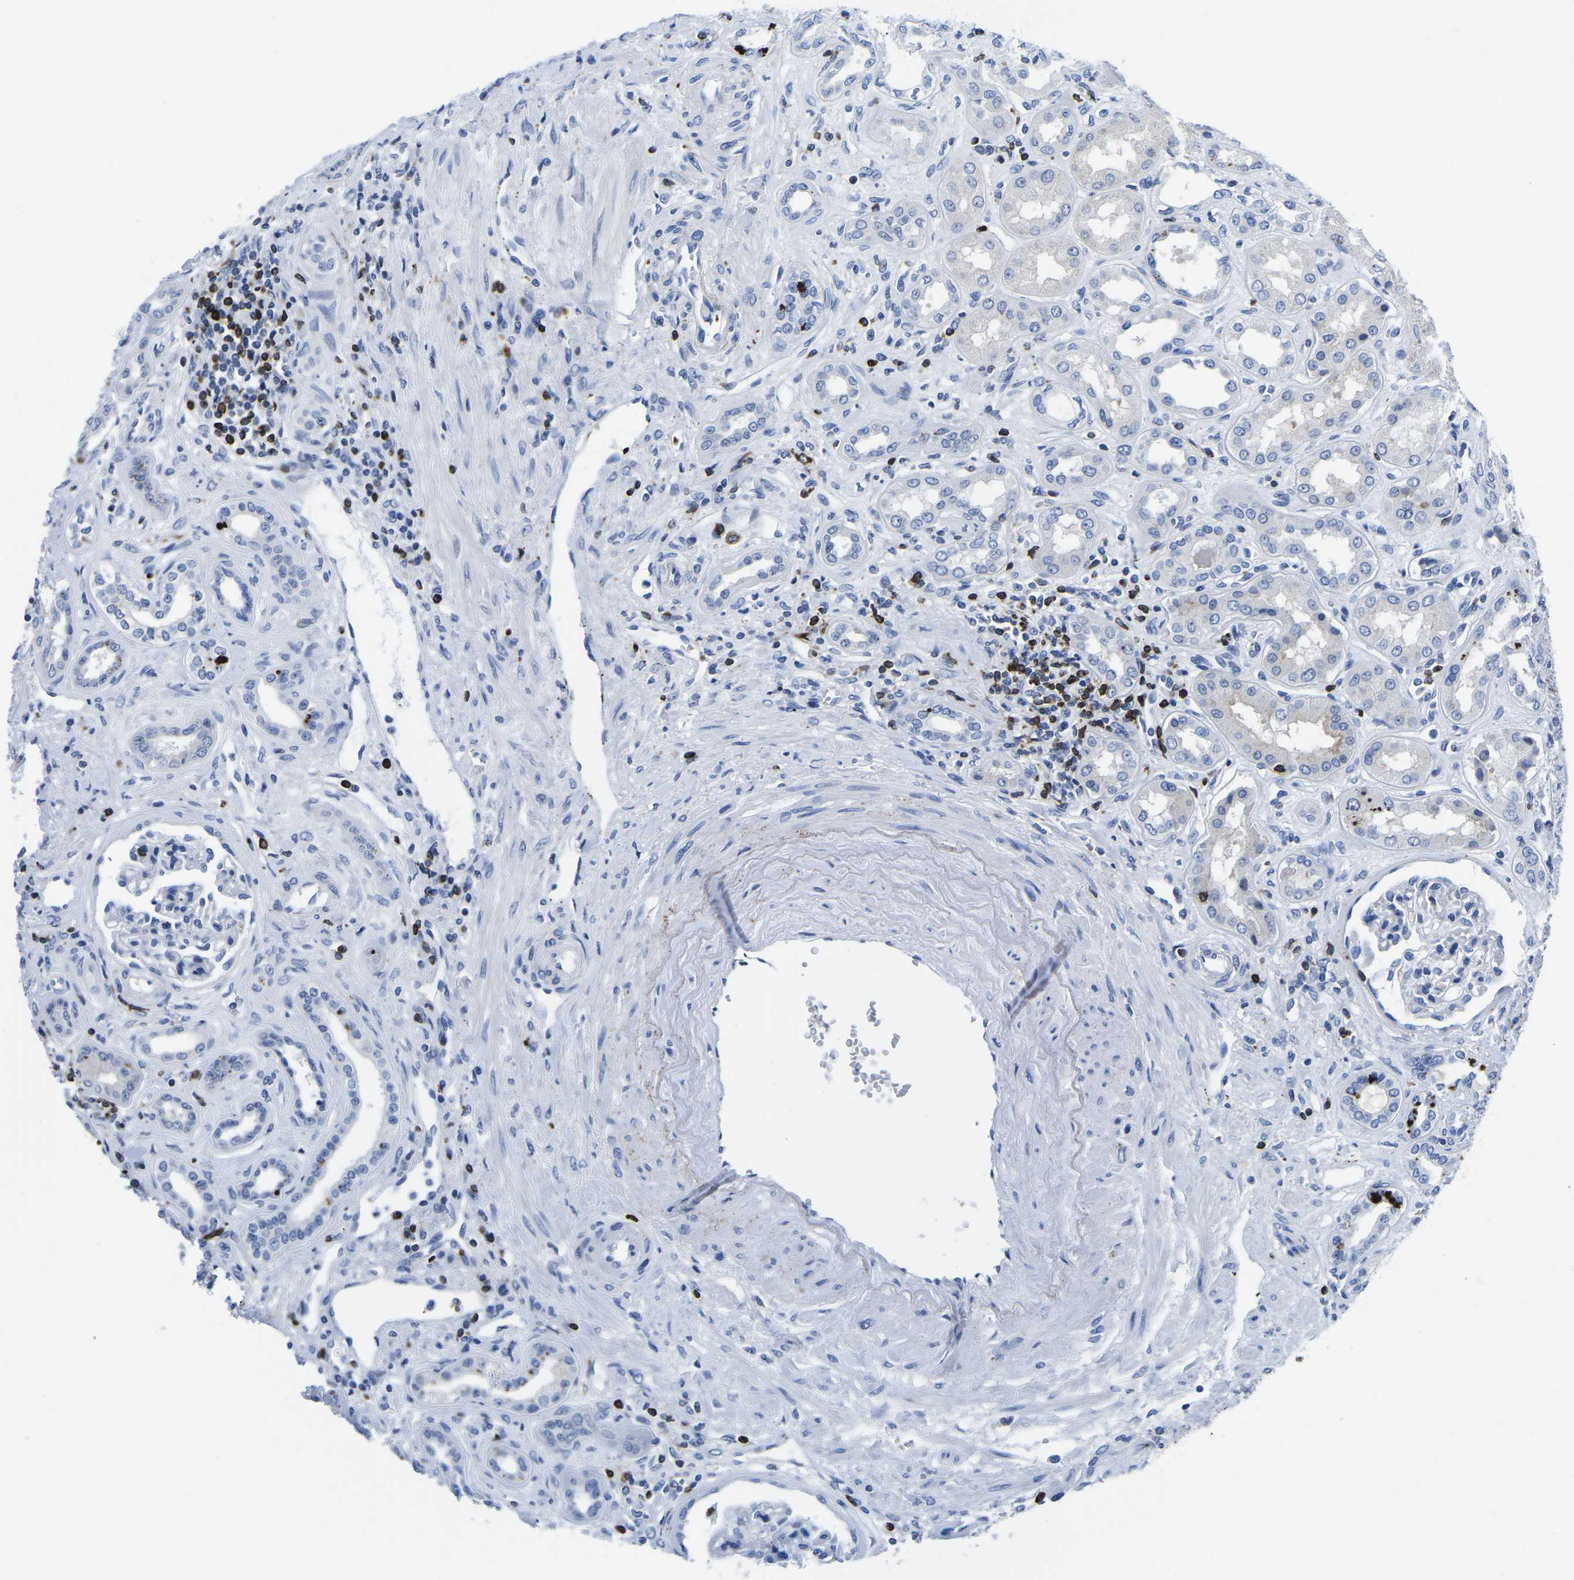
{"staining": {"intensity": "negative", "quantity": "none", "location": "none"}, "tissue": "kidney", "cell_type": "Cells in glomeruli", "image_type": "normal", "snomed": [{"axis": "morphology", "description": "Normal tissue, NOS"}, {"axis": "topography", "description": "Kidney"}], "caption": "DAB immunohistochemical staining of unremarkable human kidney shows no significant expression in cells in glomeruli.", "gene": "CTSW", "patient": {"sex": "male", "age": 59}}